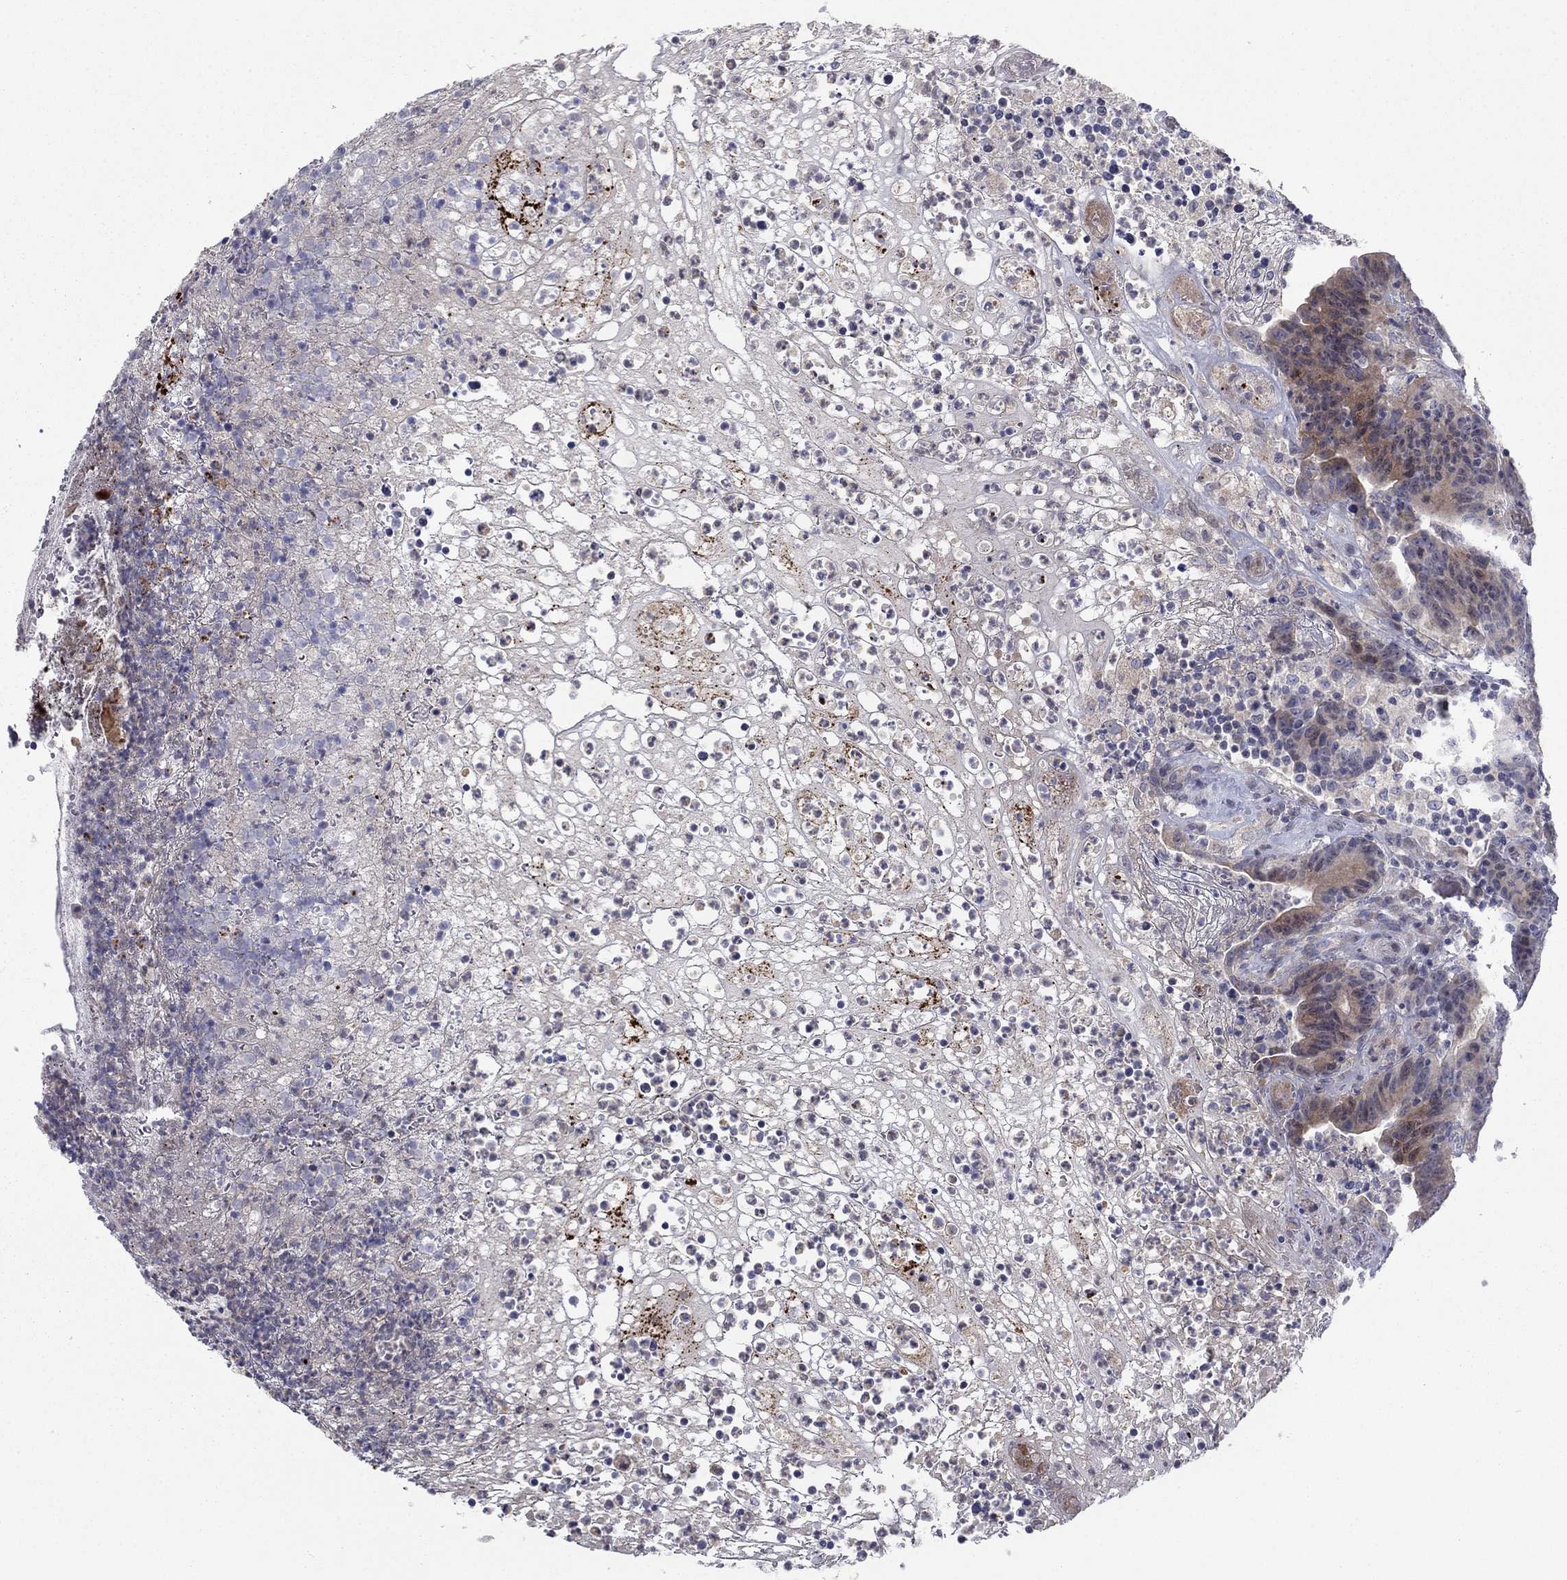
{"staining": {"intensity": "moderate", "quantity": ">75%", "location": "cytoplasmic/membranous"}, "tissue": "colorectal cancer", "cell_type": "Tumor cells", "image_type": "cancer", "snomed": [{"axis": "morphology", "description": "Adenocarcinoma, NOS"}, {"axis": "topography", "description": "Colon"}], "caption": "Adenocarcinoma (colorectal) stained with a brown dye reveals moderate cytoplasmic/membranous positive positivity in approximately >75% of tumor cells.", "gene": "AMN1", "patient": {"sex": "female", "age": 75}}